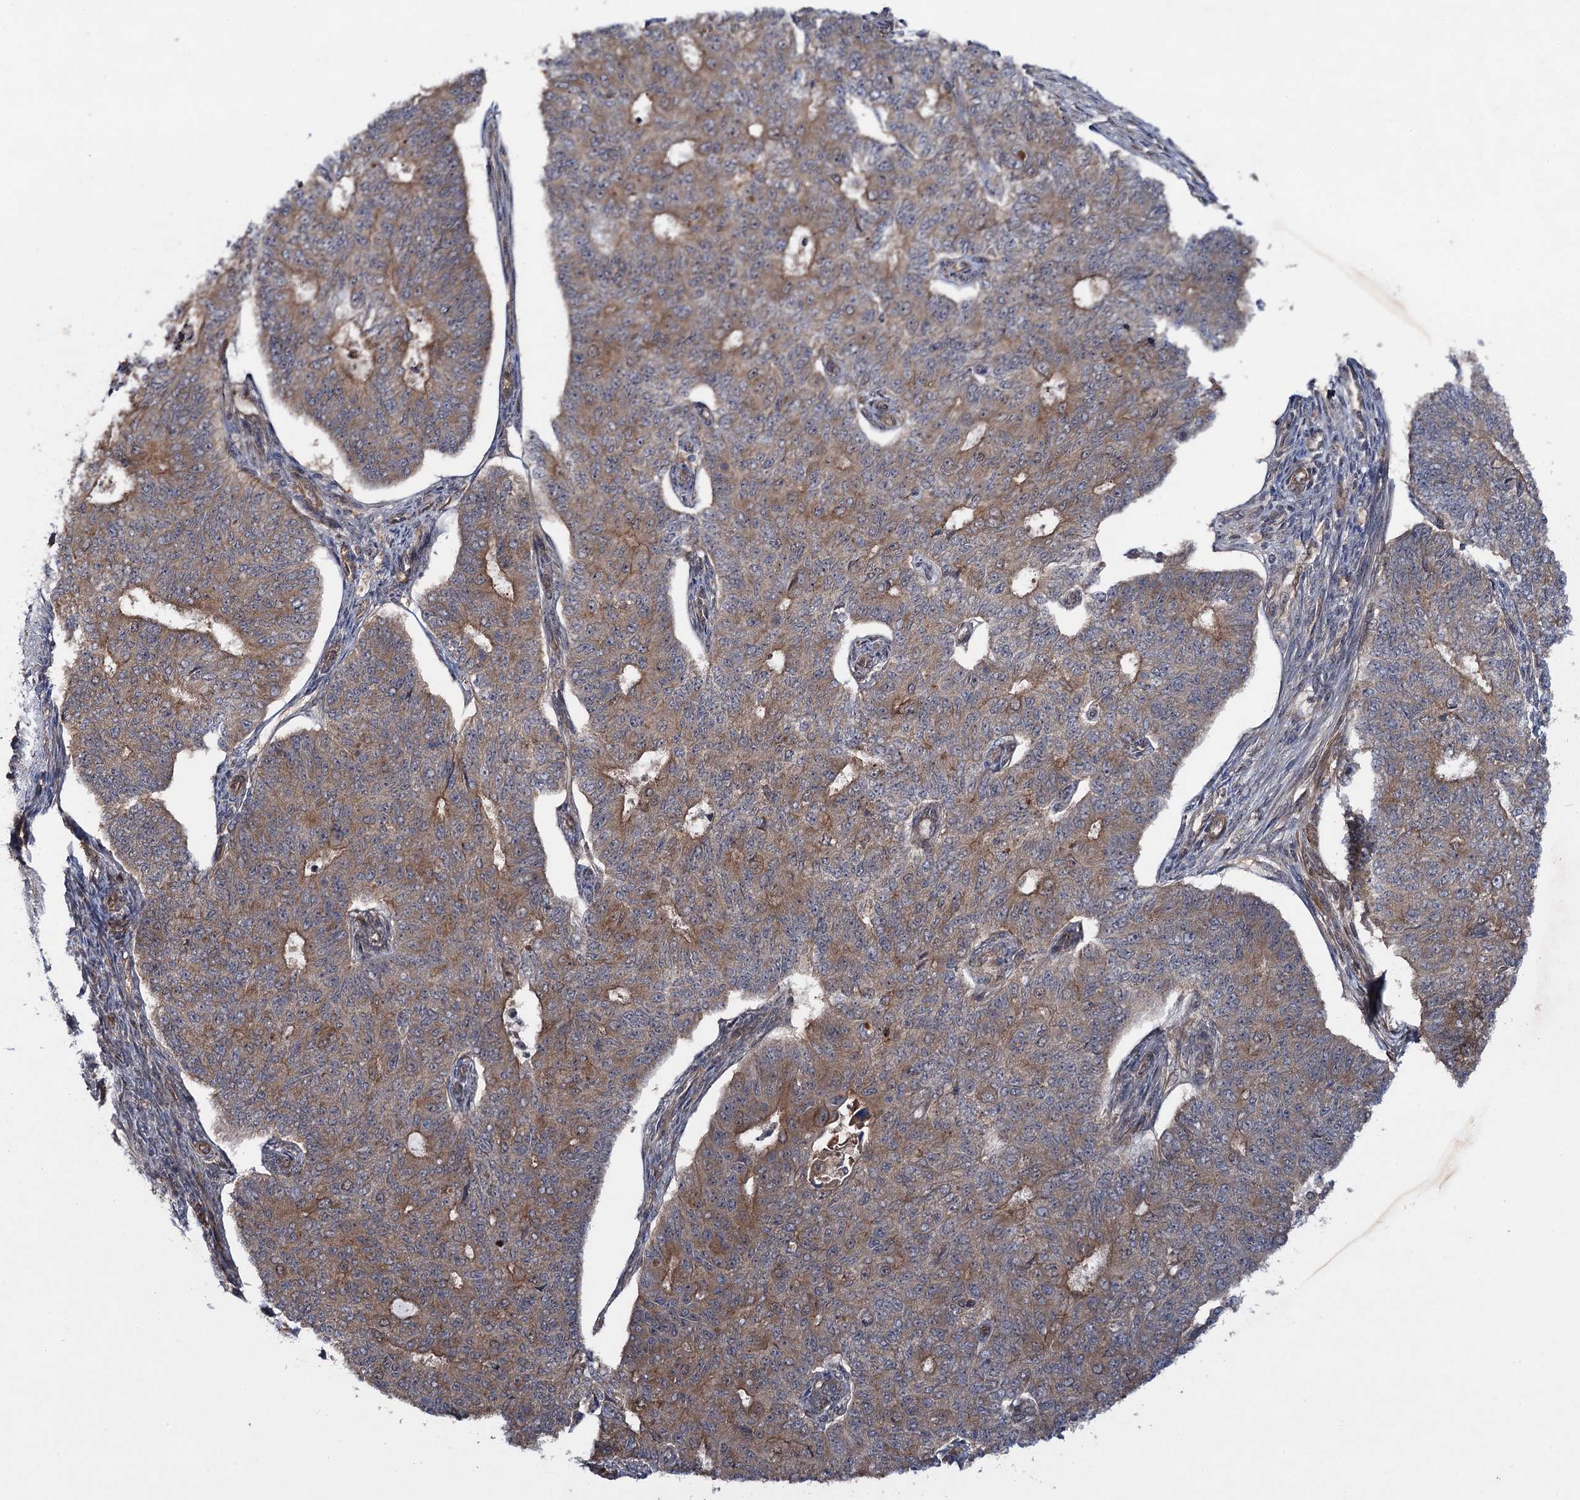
{"staining": {"intensity": "moderate", "quantity": "<25%", "location": "cytoplasmic/membranous"}, "tissue": "endometrial cancer", "cell_type": "Tumor cells", "image_type": "cancer", "snomed": [{"axis": "morphology", "description": "Adenocarcinoma, NOS"}, {"axis": "topography", "description": "Endometrium"}], "caption": "The micrograph shows a brown stain indicating the presence of a protein in the cytoplasmic/membranous of tumor cells in endometrial adenocarcinoma. The staining is performed using DAB brown chromogen to label protein expression. The nuclei are counter-stained blue using hematoxylin.", "gene": "HAUS1", "patient": {"sex": "female", "age": 32}}